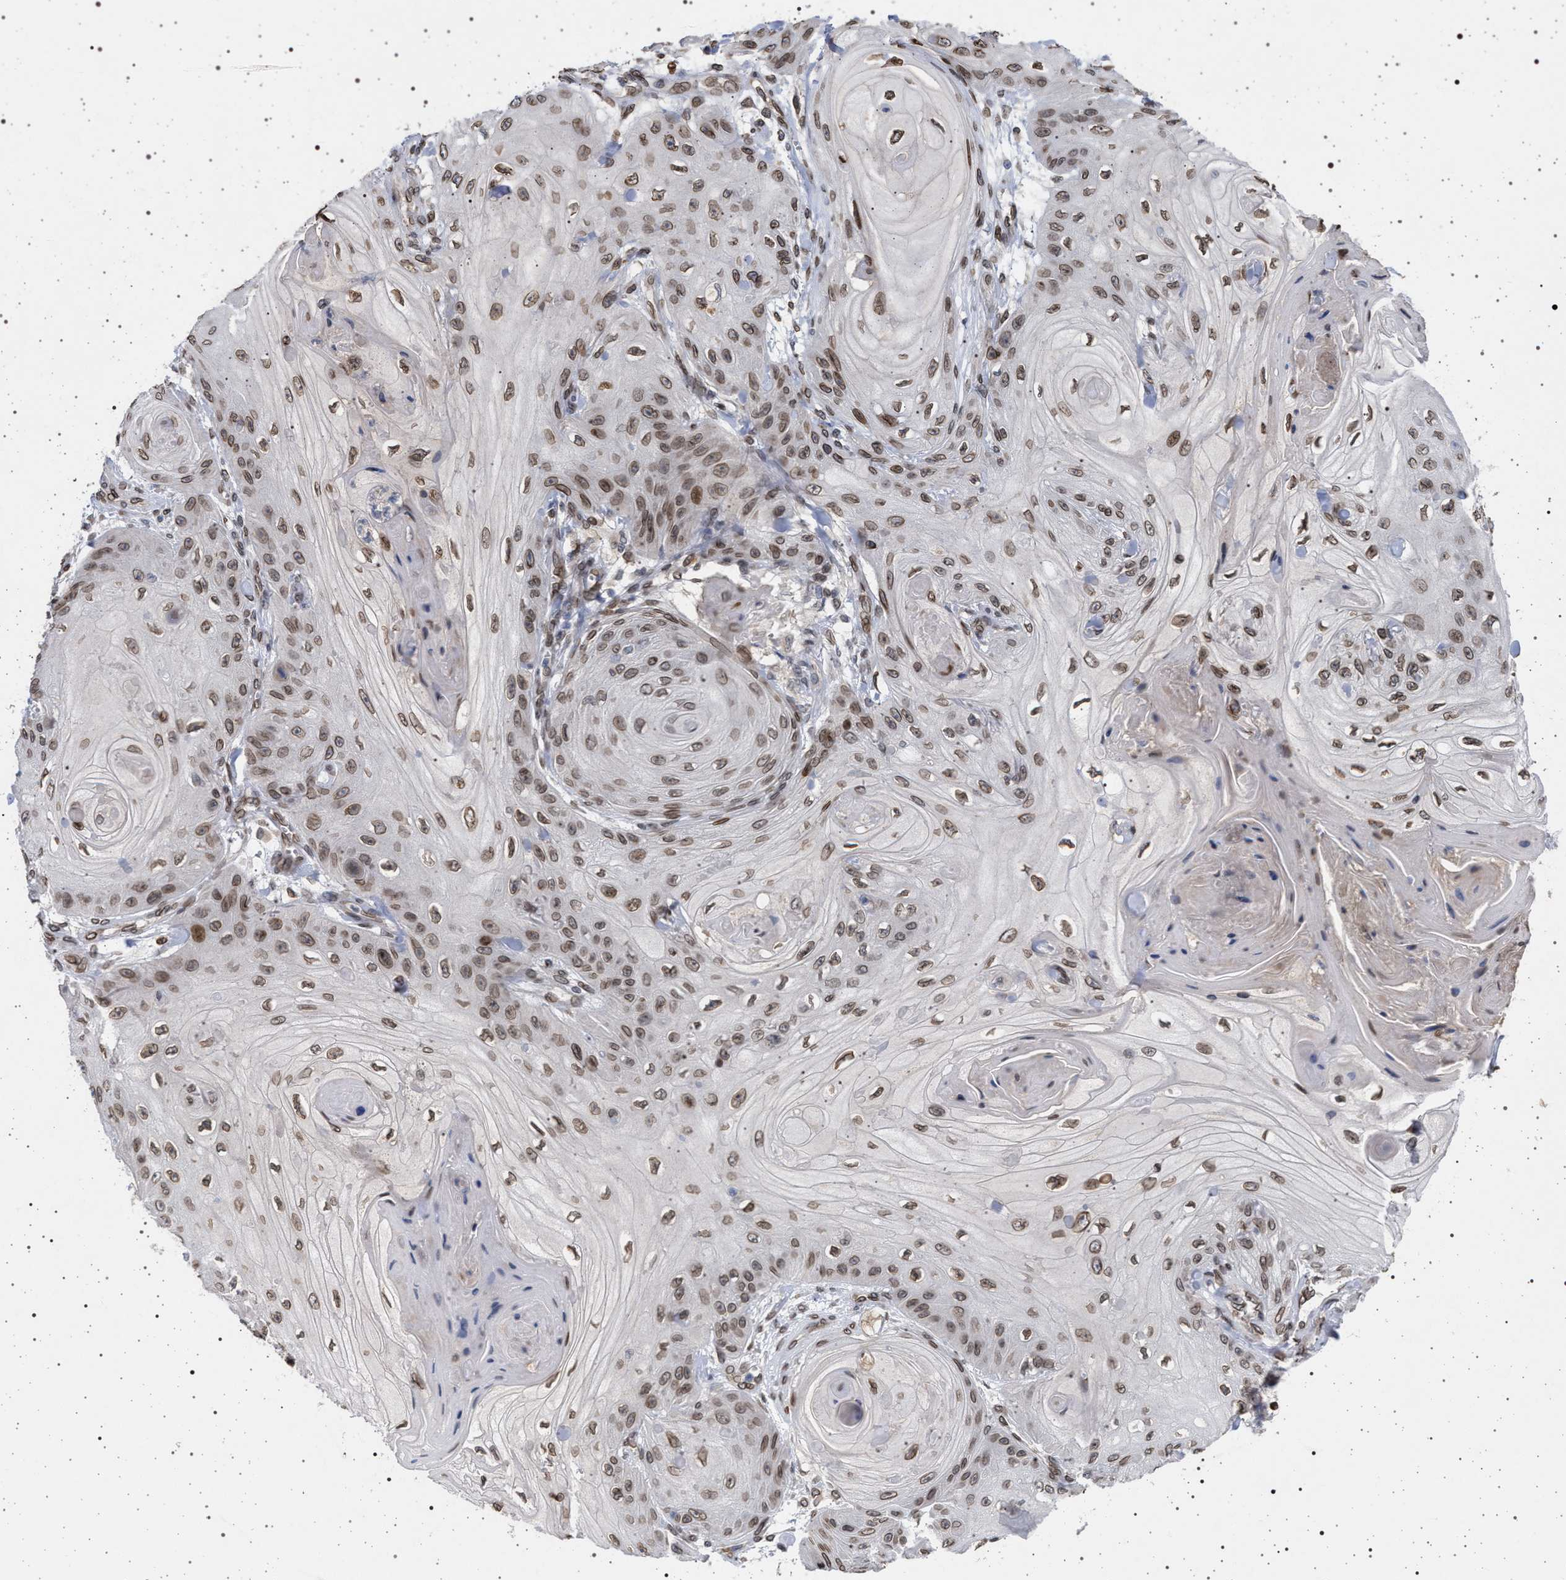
{"staining": {"intensity": "moderate", "quantity": ">75%", "location": "cytoplasmic/membranous,nuclear"}, "tissue": "skin cancer", "cell_type": "Tumor cells", "image_type": "cancer", "snomed": [{"axis": "morphology", "description": "Squamous cell carcinoma, NOS"}, {"axis": "topography", "description": "Skin"}], "caption": "Protein analysis of skin squamous cell carcinoma tissue exhibits moderate cytoplasmic/membranous and nuclear staining in about >75% of tumor cells.", "gene": "ING2", "patient": {"sex": "male", "age": 74}}